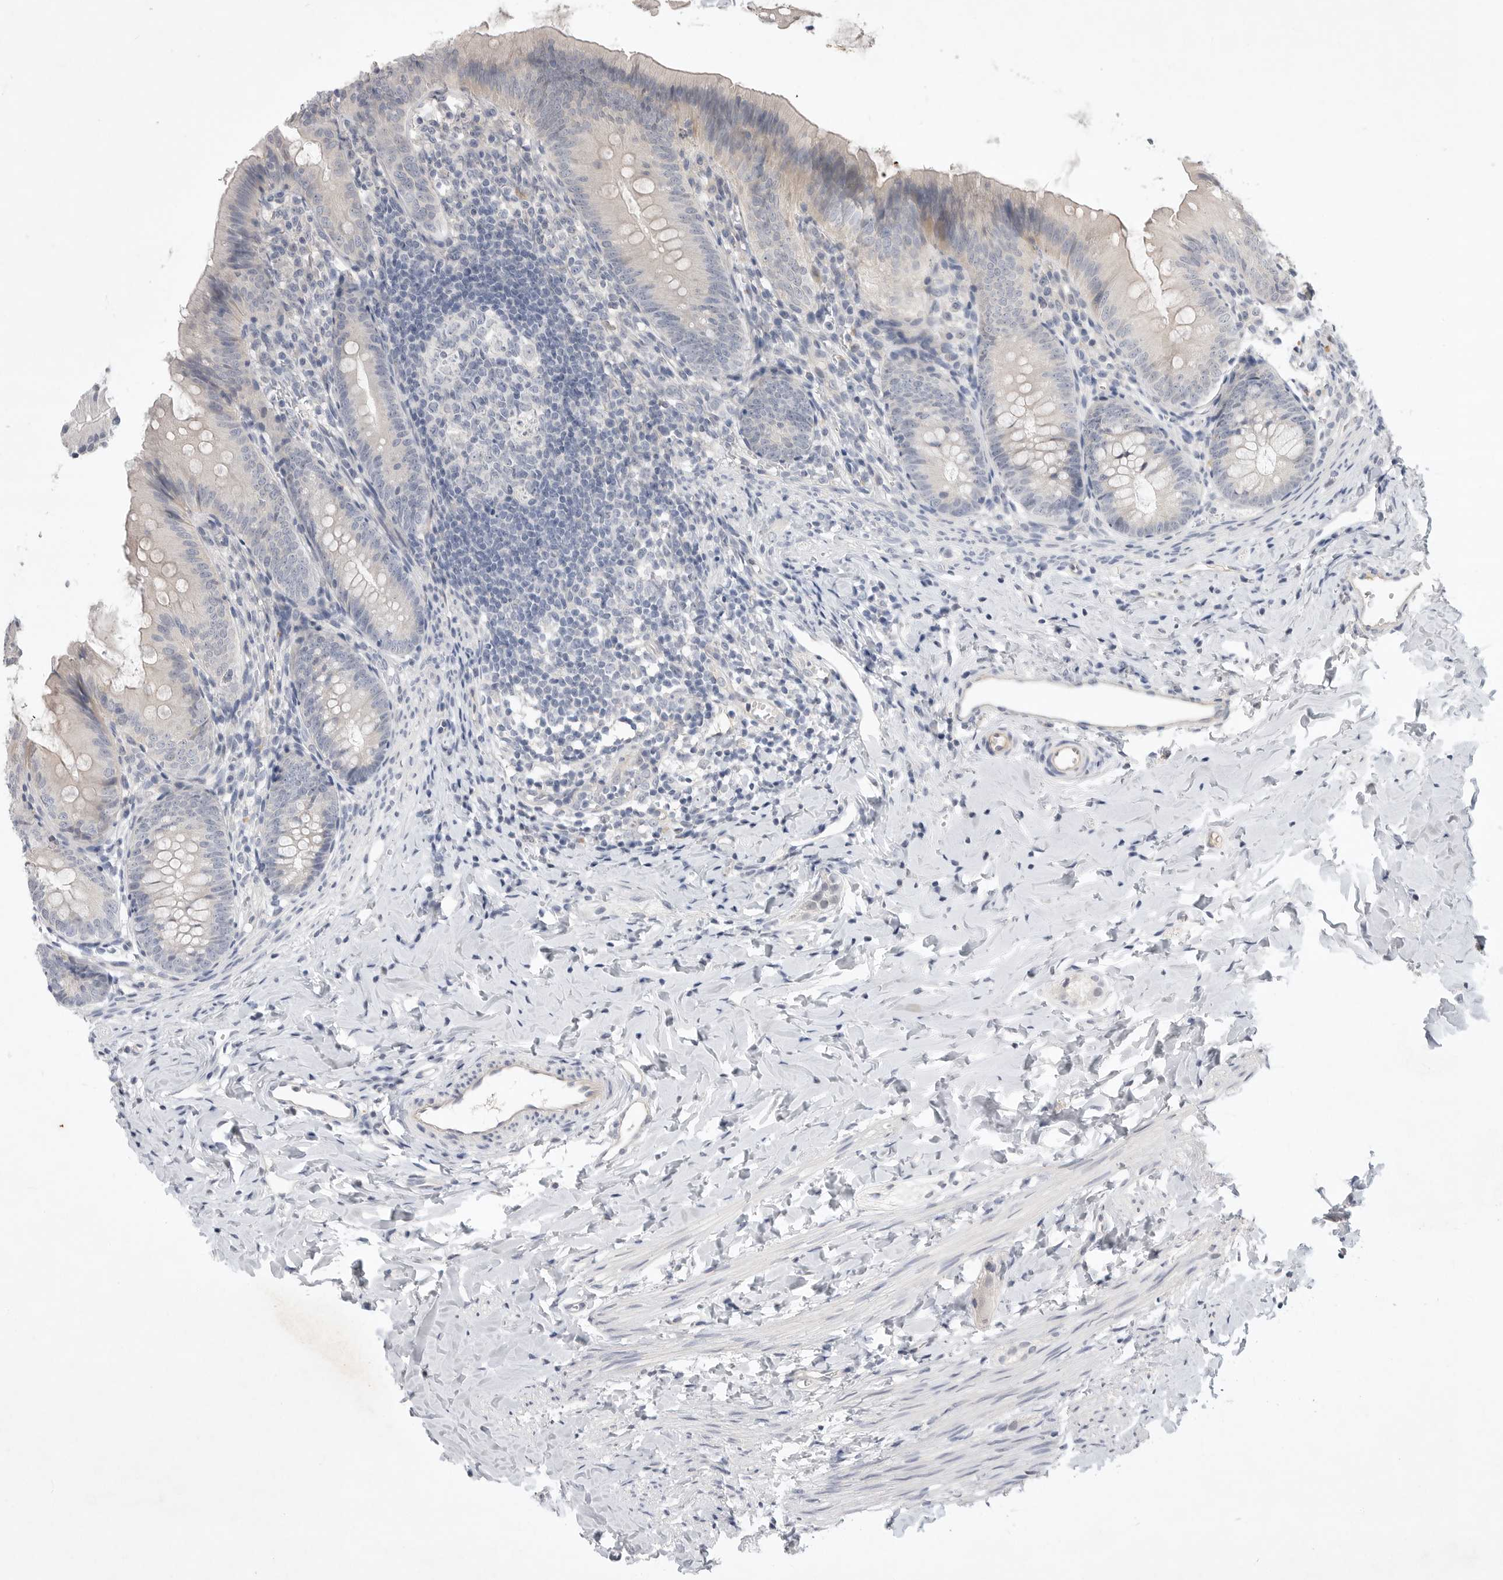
{"staining": {"intensity": "negative", "quantity": "none", "location": "none"}, "tissue": "appendix", "cell_type": "Glandular cells", "image_type": "normal", "snomed": [{"axis": "morphology", "description": "Normal tissue, NOS"}, {"axis": "topography", "description": "Appendix"}], "caption": "This is a micrograph of immunohistochemistry staining of unremarkable appendix, which shows no staining in glandular cells.", "gene": "ITGAD", "patient": {"sex": "male", "age": 1}}